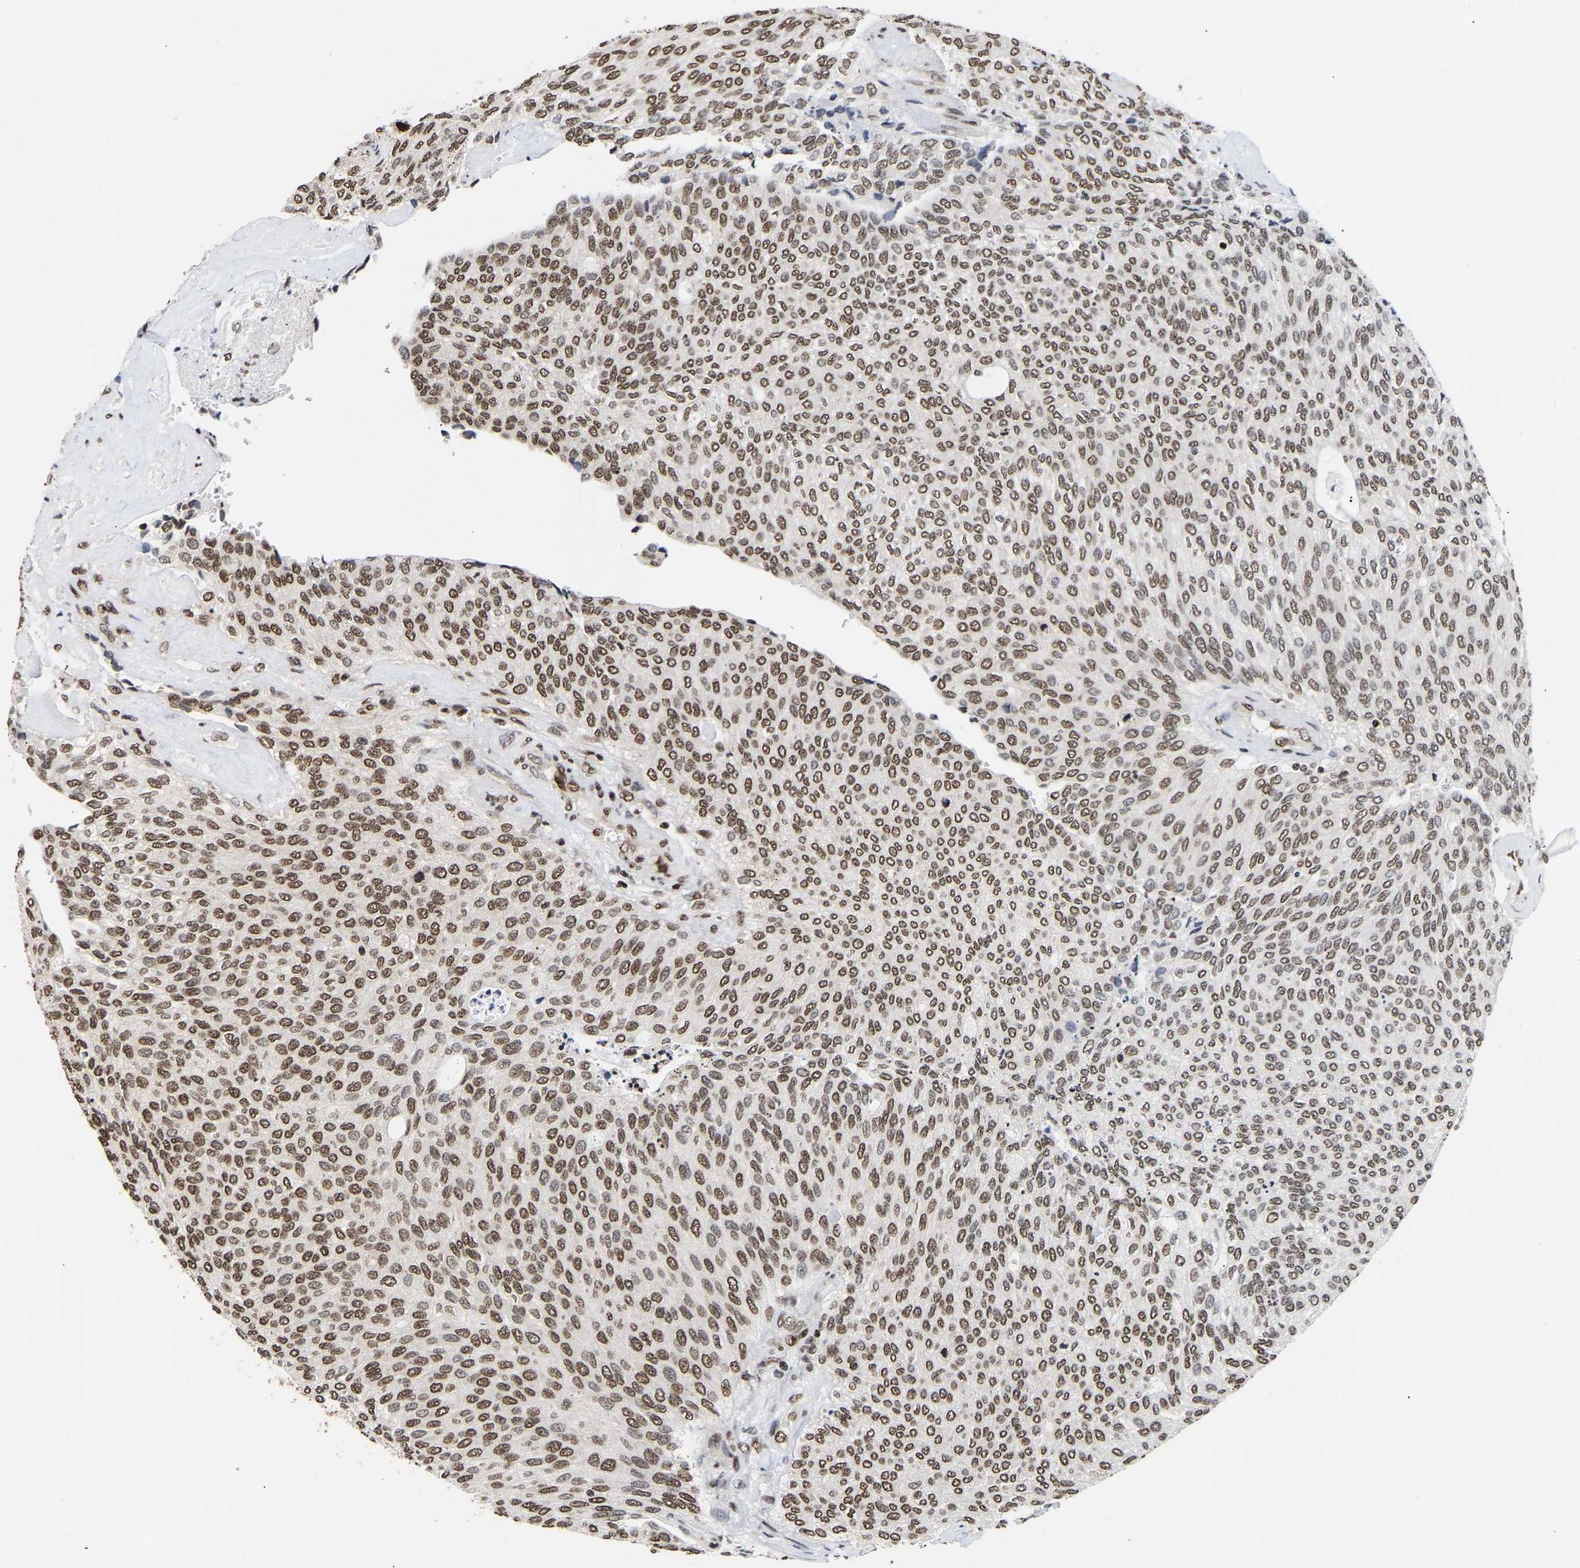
{"staining": {"intensity": "moderate", "quantity": ">75%", "location": "nuclear"}, "tissue": "urothelial cancer", "cell_type": "Tumor cells", "image_type": "cancer", "snomed": [{"axis": "morphology", "description": "Urothelial carcinoma, Low grade"}, {"axis": "topography", "description": "Urinary bladder"}], "caption": "Low-grade urothelial carcinoma was stained to show a protein in brown. There is medium levels of moderate nuclear positivity in about >75% of tumor cells.", "gene": "PSIP1", "patient": {"sex": "female", "age": 79}}